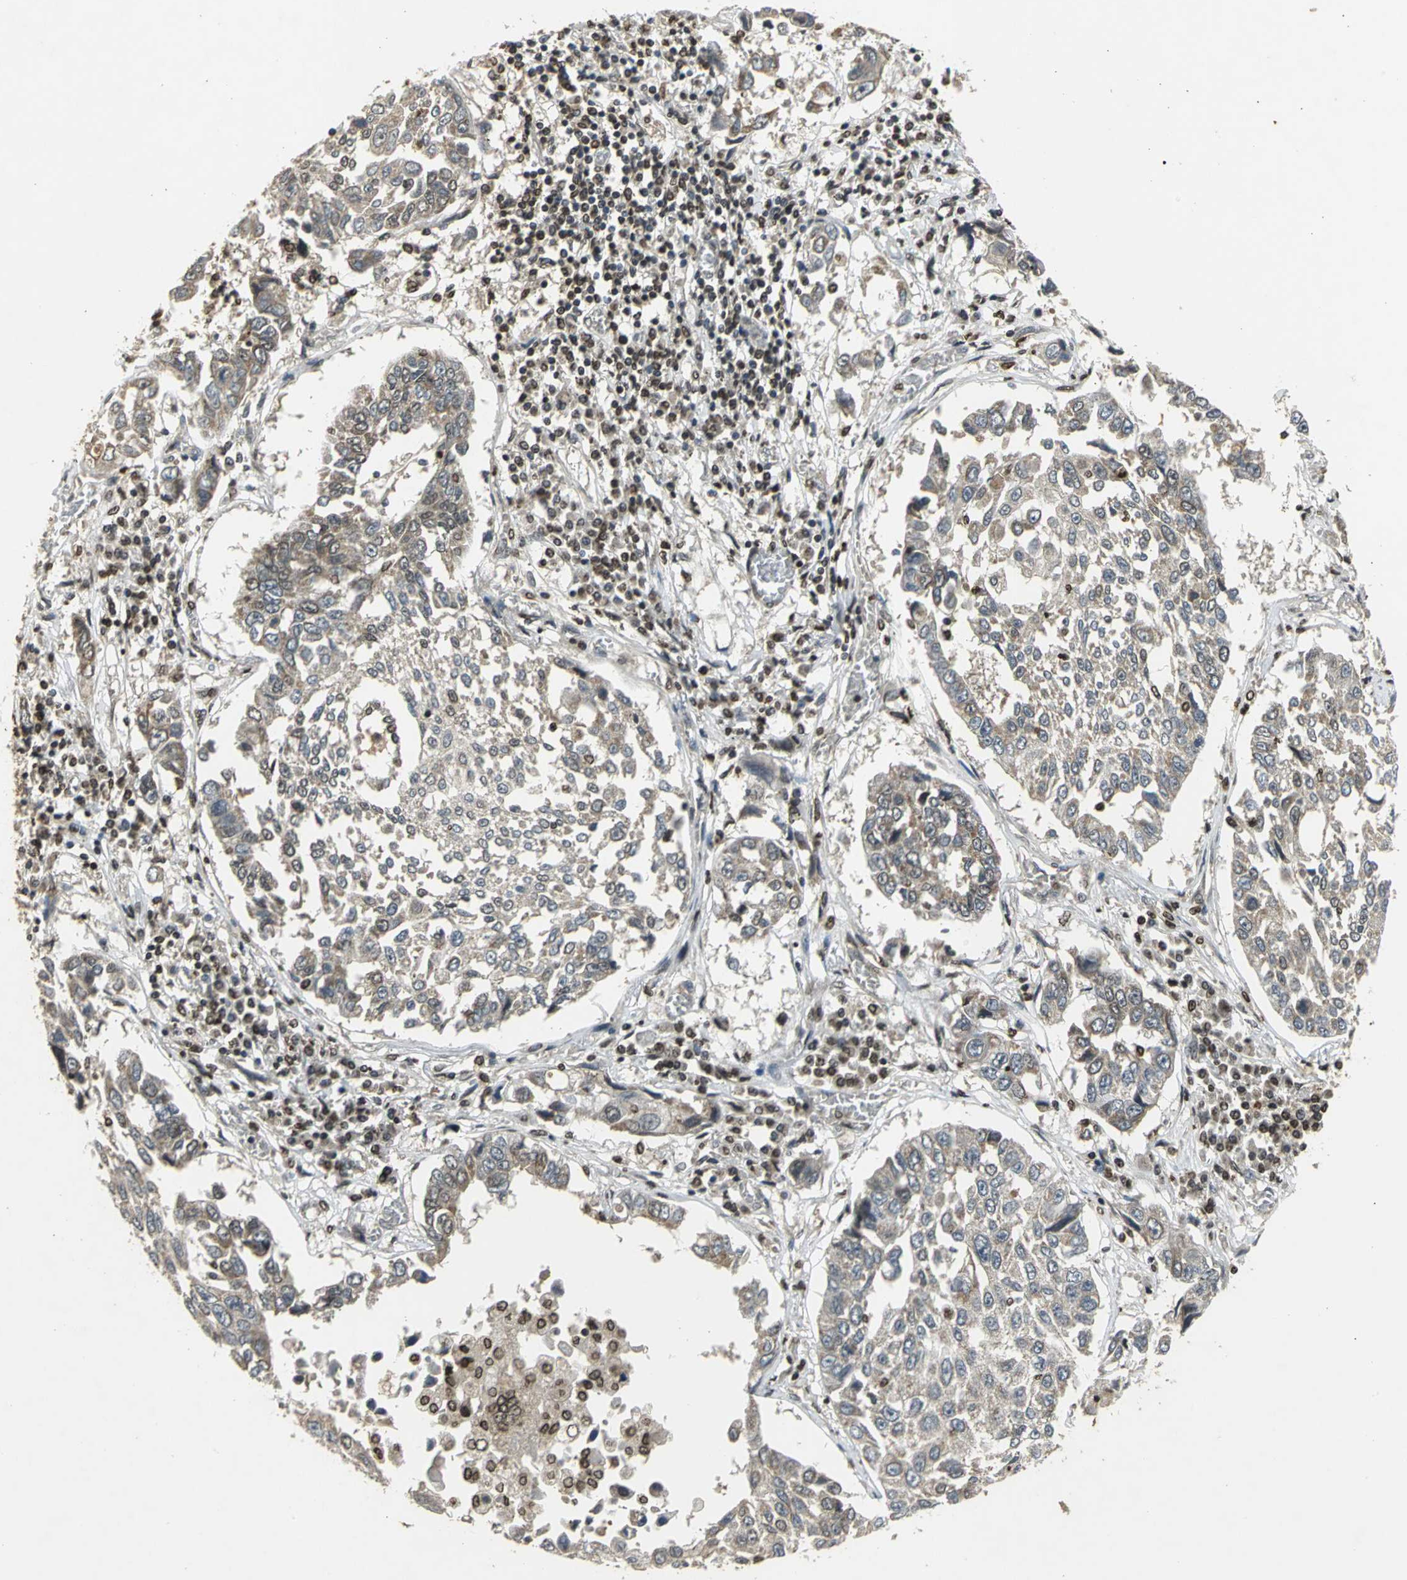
{"staining": {"intensity": "moderate", "quantity": ">75%", "location": "cytoplasmic/membranous"}, "tissue": "lung cancer", "cell_type": "Tumor cells", "image_type": "cancer", "snomed": [{"axis": "morphology", "description": "Squamous cell carcinoma, NOS"}, {"axis": "topography", "description": "Lung"}], "caption": "Squamous cell carcinoma (lung) stained for a protein (brown) reveals moderate cytoplasmic/membranous positive positivity in approximately >75% of tumor cells.", "gene": "AHR", "patient": {"sex": "male", "age": 71}}